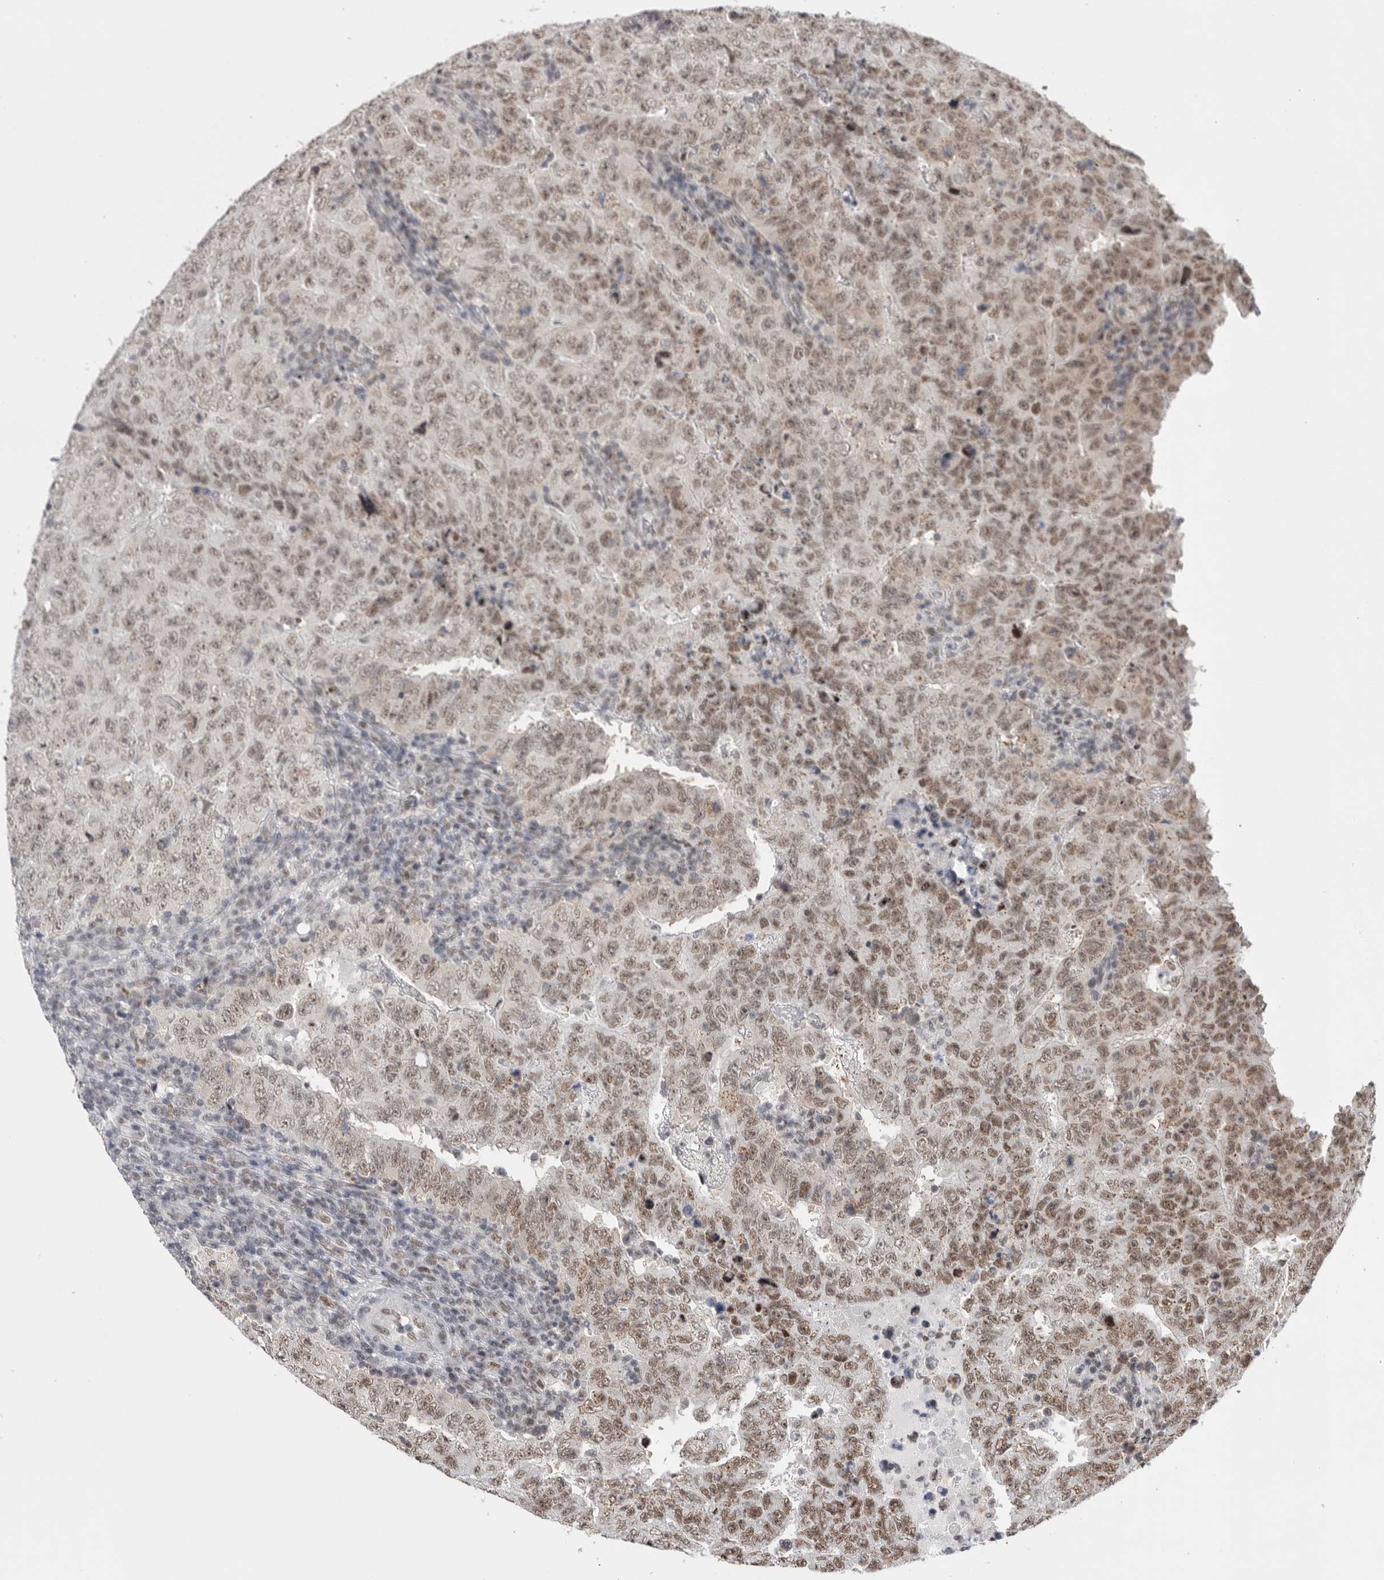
{"staining": {"intensity": "moderate", "quantity": "25%-75%", "location": "nuclear"}, "tissue": "testis cancer", "cell_type": "Tumor cells", "image_type": "cancer", "snomed": [{"axis": "morphology", "description": "Carcinoma, Embryonal, NOS"}, {"axis": "topography", "description": "Testis"}], "caption": "Immunohistochemical staining of human testis embryonal carcinoma shows moderate nuclear protein staining in about 25%-75% of tumor cells. The staining was performed using DAB to visualize the protein expression in brown, while the nuclei were stained in blue with hematoxylin (Magnification: 20x).", "gene": "BCLAF3", "patient": {"sex": "male", "age": 26}}